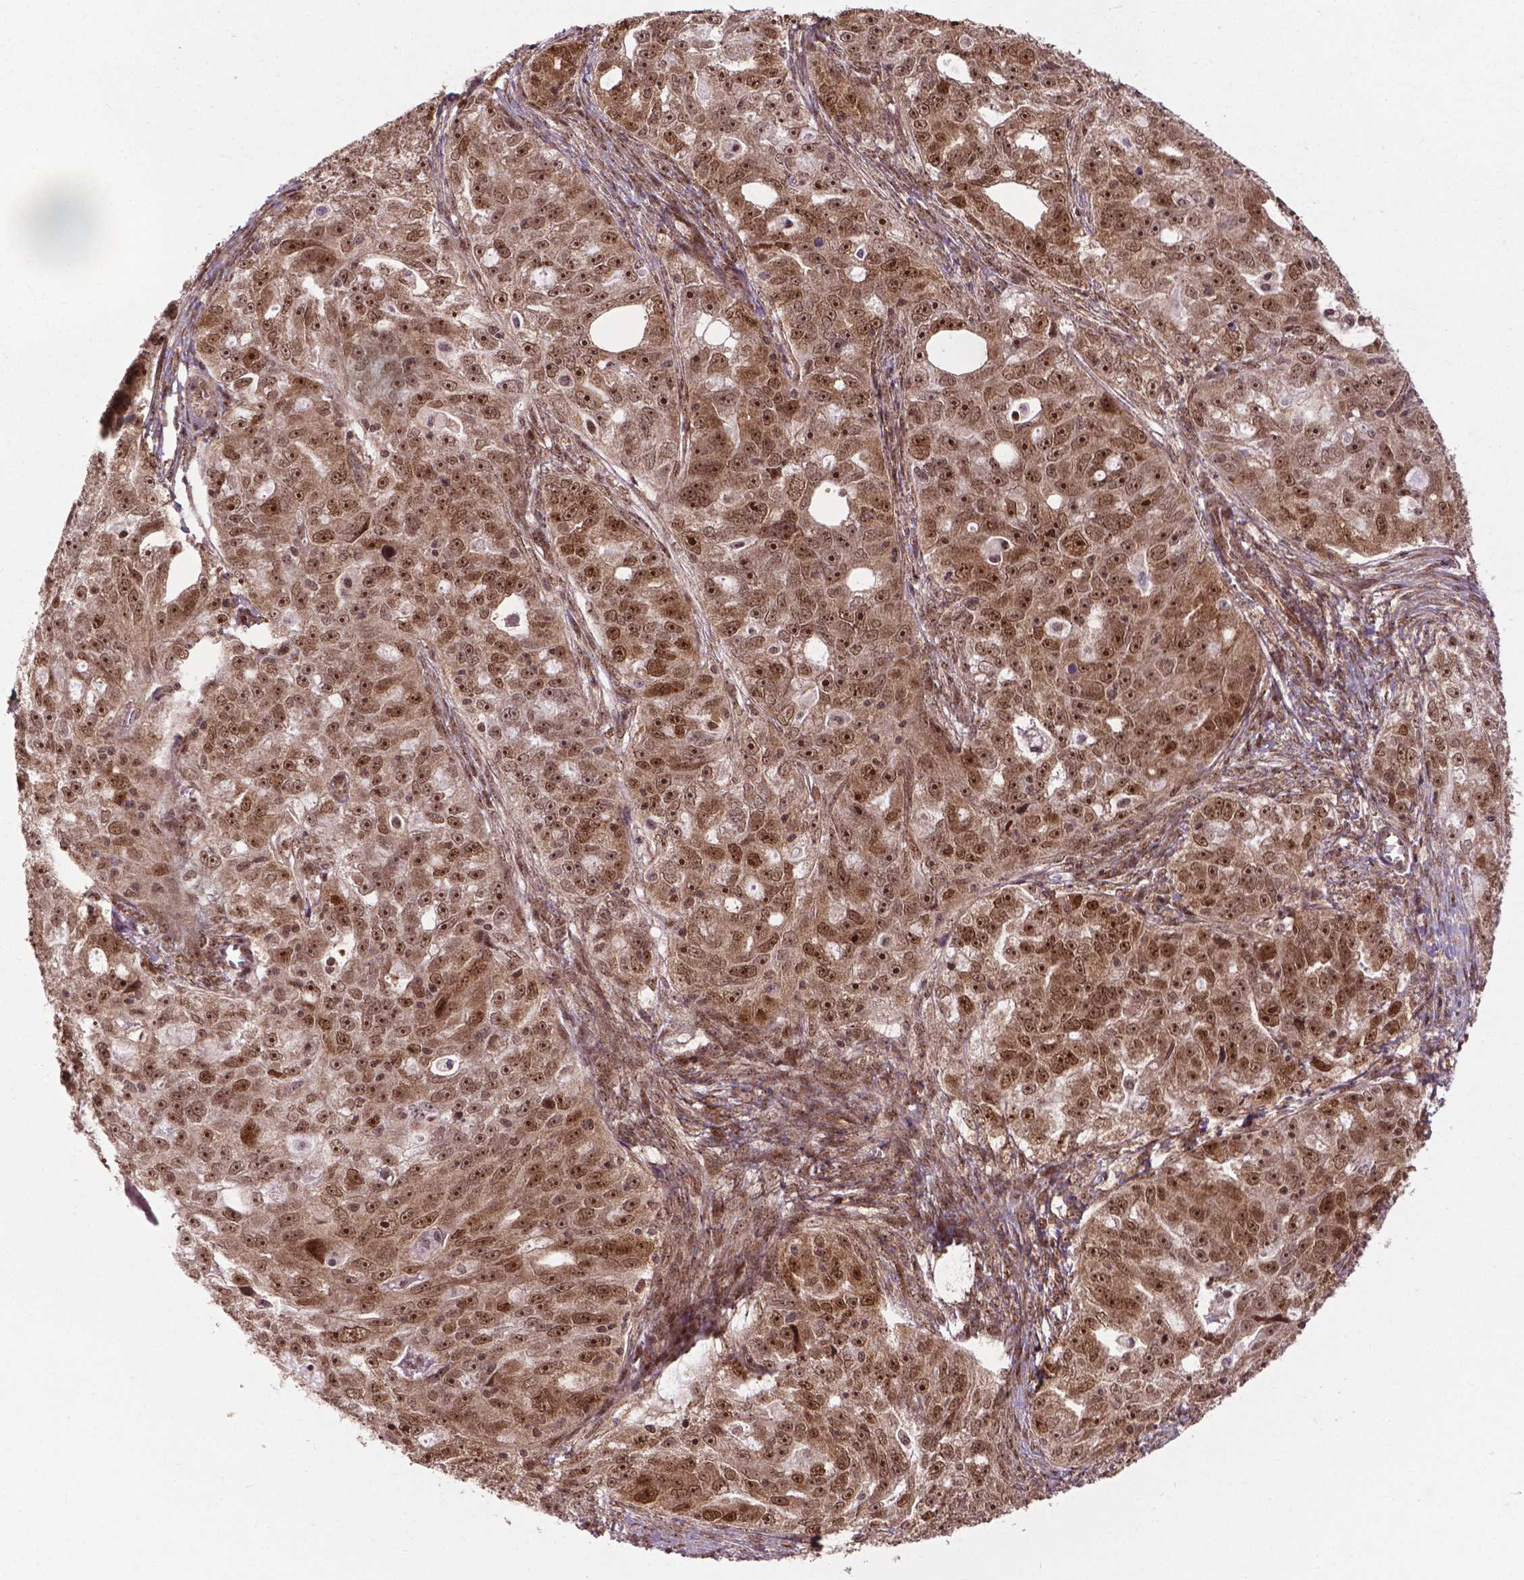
{"staining": {"intensity": "moderate", "quantity": ">75%", "location": "cytoplasmic/membranous,nuclear"}, "tissue": "ovarian cancer", "cell_type": "Tumor cells", "image_type": "cancer", "snomed": [{"axis": "morphology", "description": "Cystadenocarcinoma, serous, NOS"}, {"axis": "topography", "description": "Ovary"}], "caption": "This is a histology image of immunohistochemistry (IHC) staining of ovarian cancer (serous cystadenocarcinoma), which shows moderate positivity in the cytoplasmic/membranous and nuclear of tumor cells.", "gene": "CSNK2A1", "patient": {"sex": "female", "age": 51}}